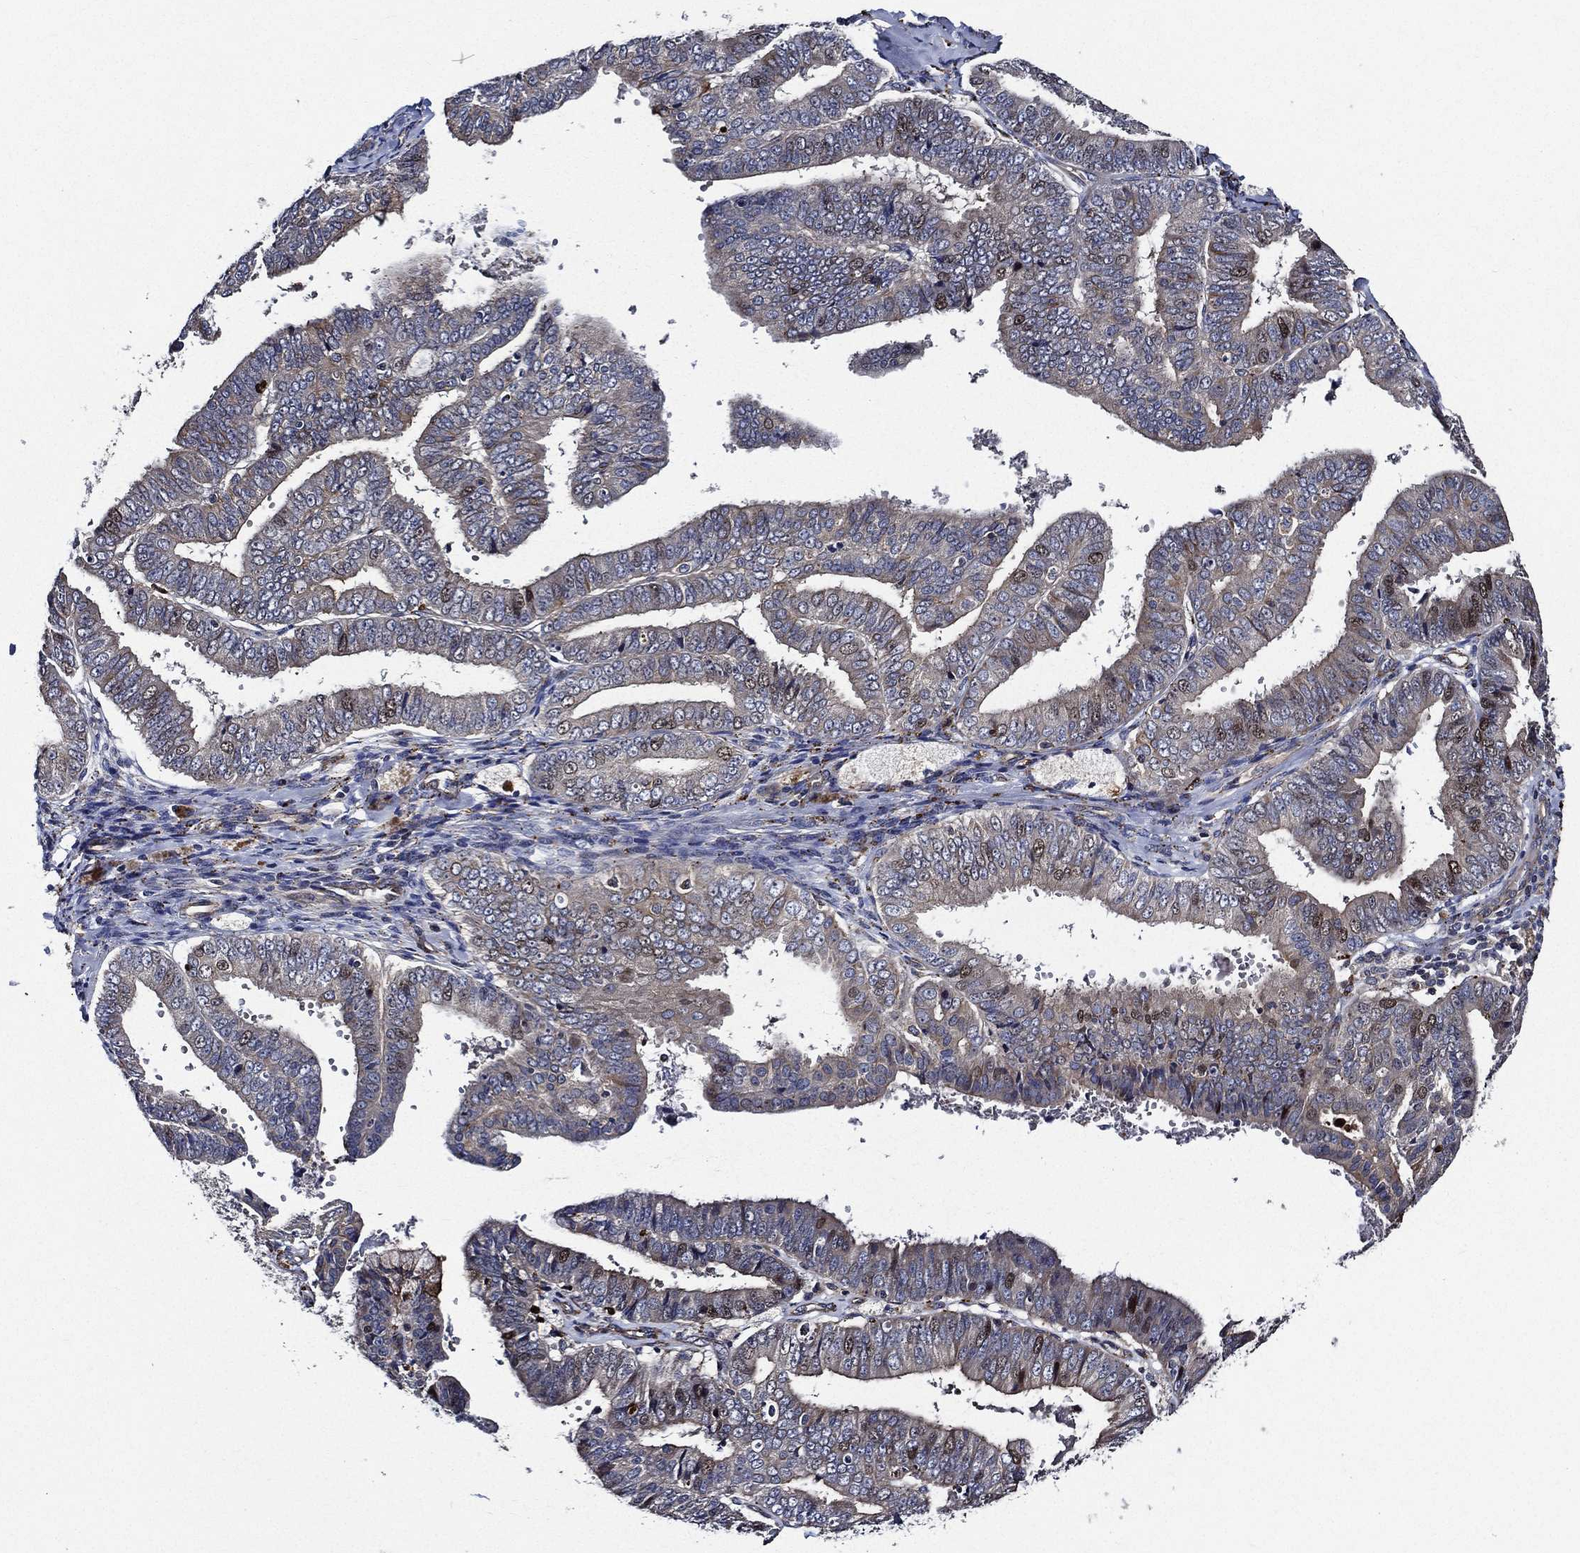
{"staining": {"intensity": "moderate", "quantity": "<25%", "location": "nuclear"}, "tissue": "endometrial cancer", "cell_type": "Tumor cells", "image_type": "cancer", "snomed": [{"axis": "morphology", "description": "Adenocarcinoma, NOS"}, {"axis": "topography", "description": "Endometrium"}], "caption": "Endometrial cancer was stained to show a protein in brown. There is low levels of moderate nuclear positivity in about <25% of tumor cells. The protein of interest is stained brown, and the nuclei are stained in blue (DAB IHC with brightfield microscopy, high magnification).", "gene": "KIF20B", "patient": {"sex": "female", "age": 63}}